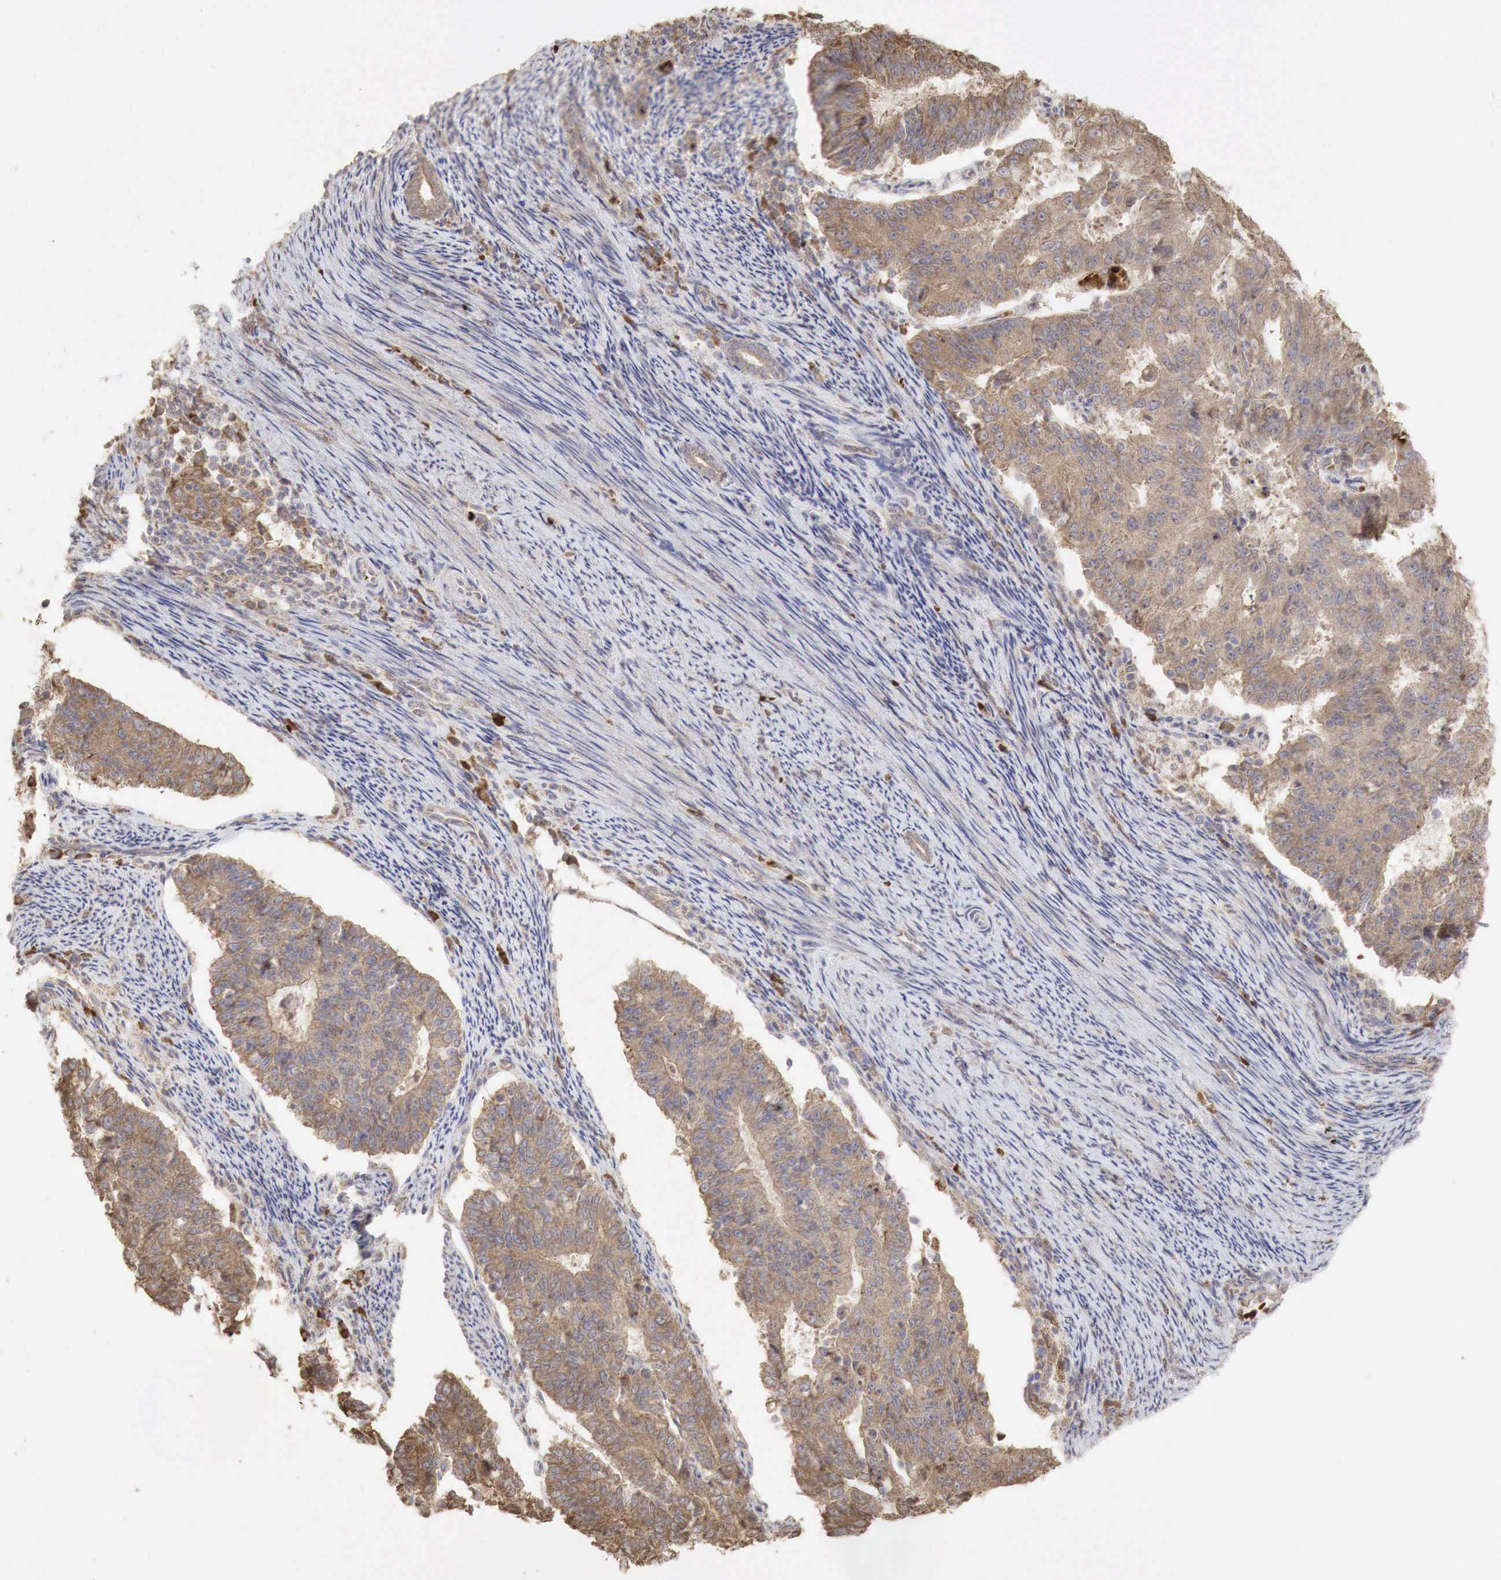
{"staining": {"intensity": "weak", "quantity": ">75%", "location": "cytoplasmic/membranous"}, "tissue": "endometrial cancer", "cell_type": "Tumor cells", "image_type": "cancer", "snomed": [{"axis": "morphology", "description": "Adenocarcinoma, NOS"}, {"axis": "topography", "description": "Endometrium"}], "caption": "There is low levels of weak cytoplasmic/membranous staining in tumor cells of adenocarcinoma (endometrial), as demonstrated by immunohistochemical staining (brown color).", "gene": "PABPC5", "patient": {"sex": "female", "age": 56}}